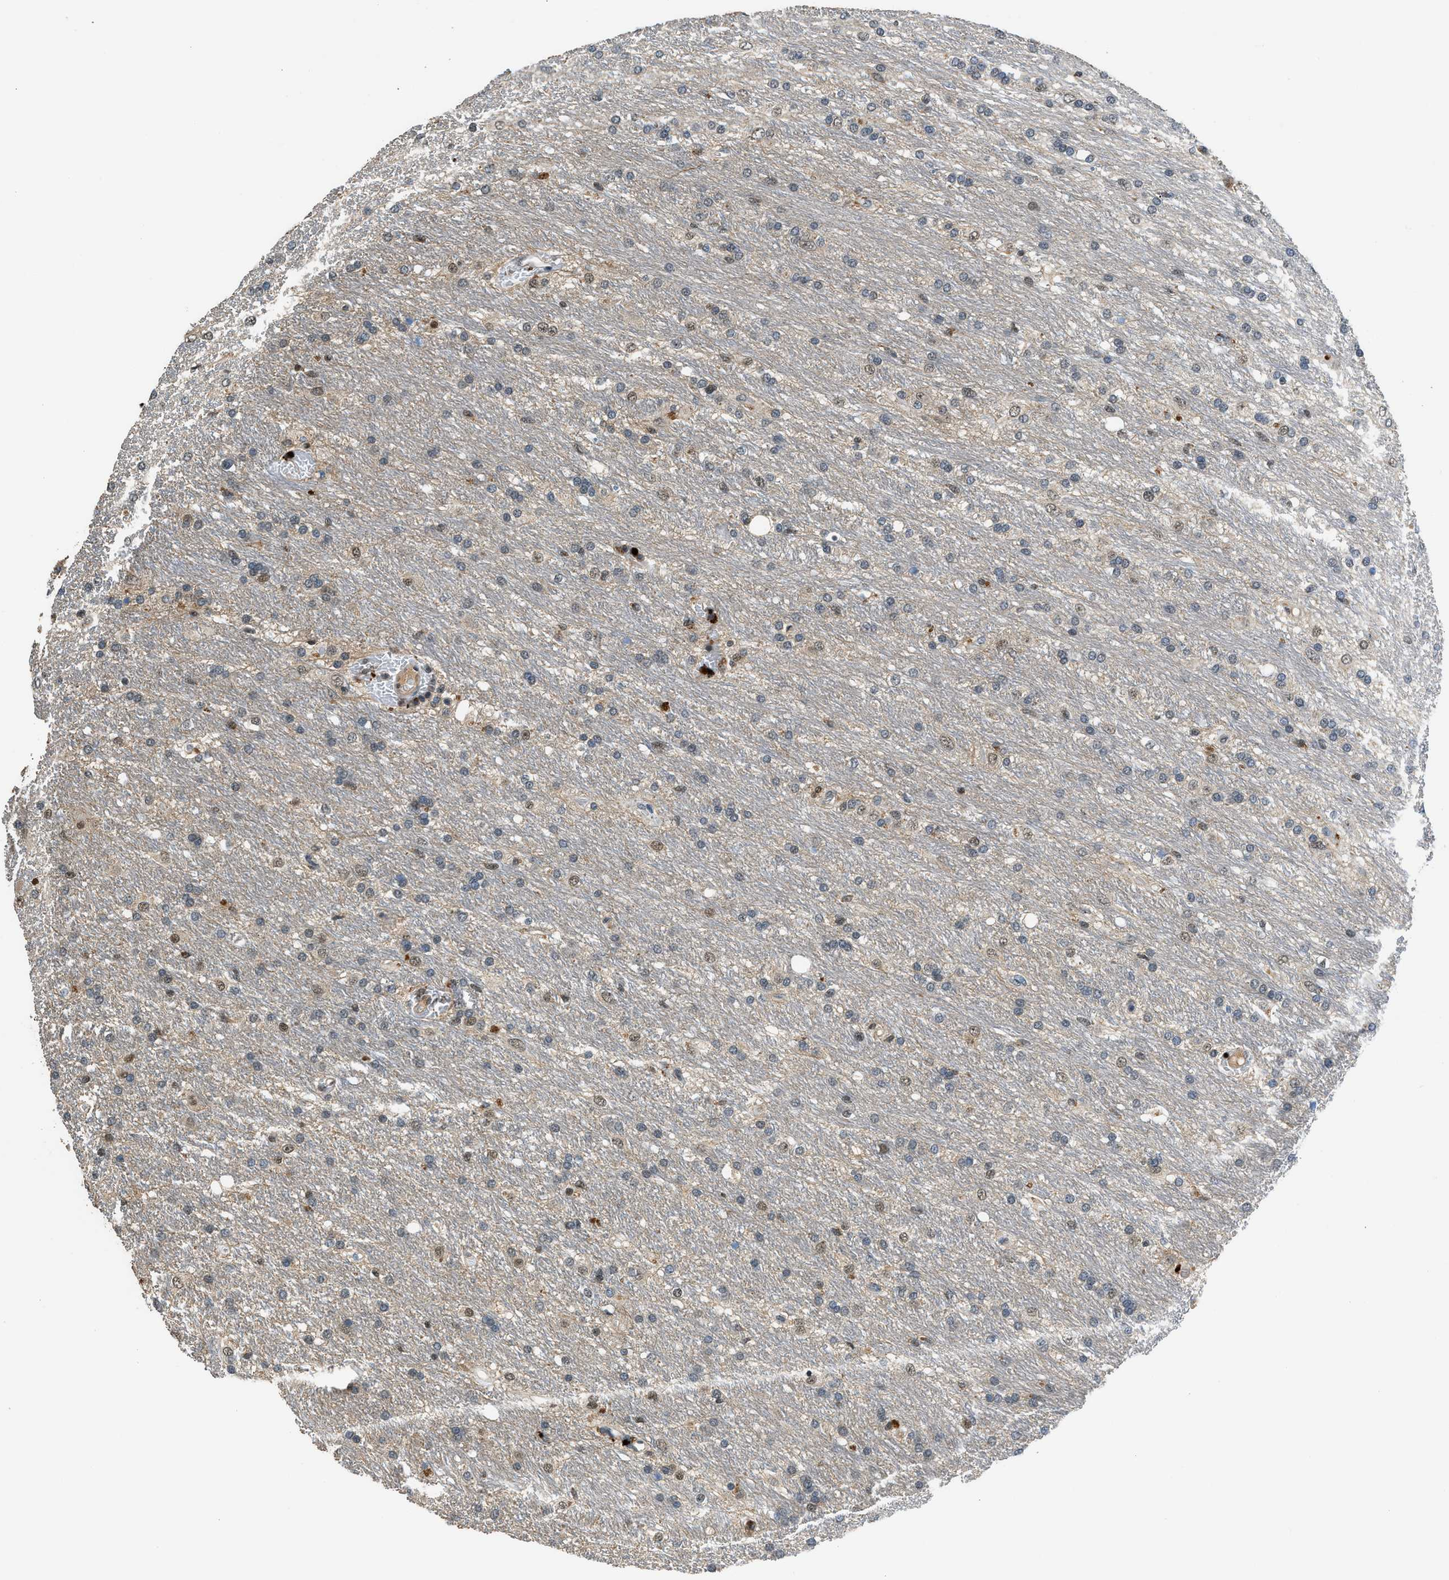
{"staining": {"intensity": "weak", "quantity": "<25%", "location": "nuclear"}, "tissue": "glioma", "cell_type": "Tumor cells", "image_type": "cancer", "snomed": [{"axis": "morphology", "description": "Glioma, malignant, Low grade"}, {"axis": "topography", "description": "Brain"}], "caption": "Tumor cells show no significant staining in glioma.", "gene": "SLC15A4", "patient": {"sex": "male", "age": 77}}